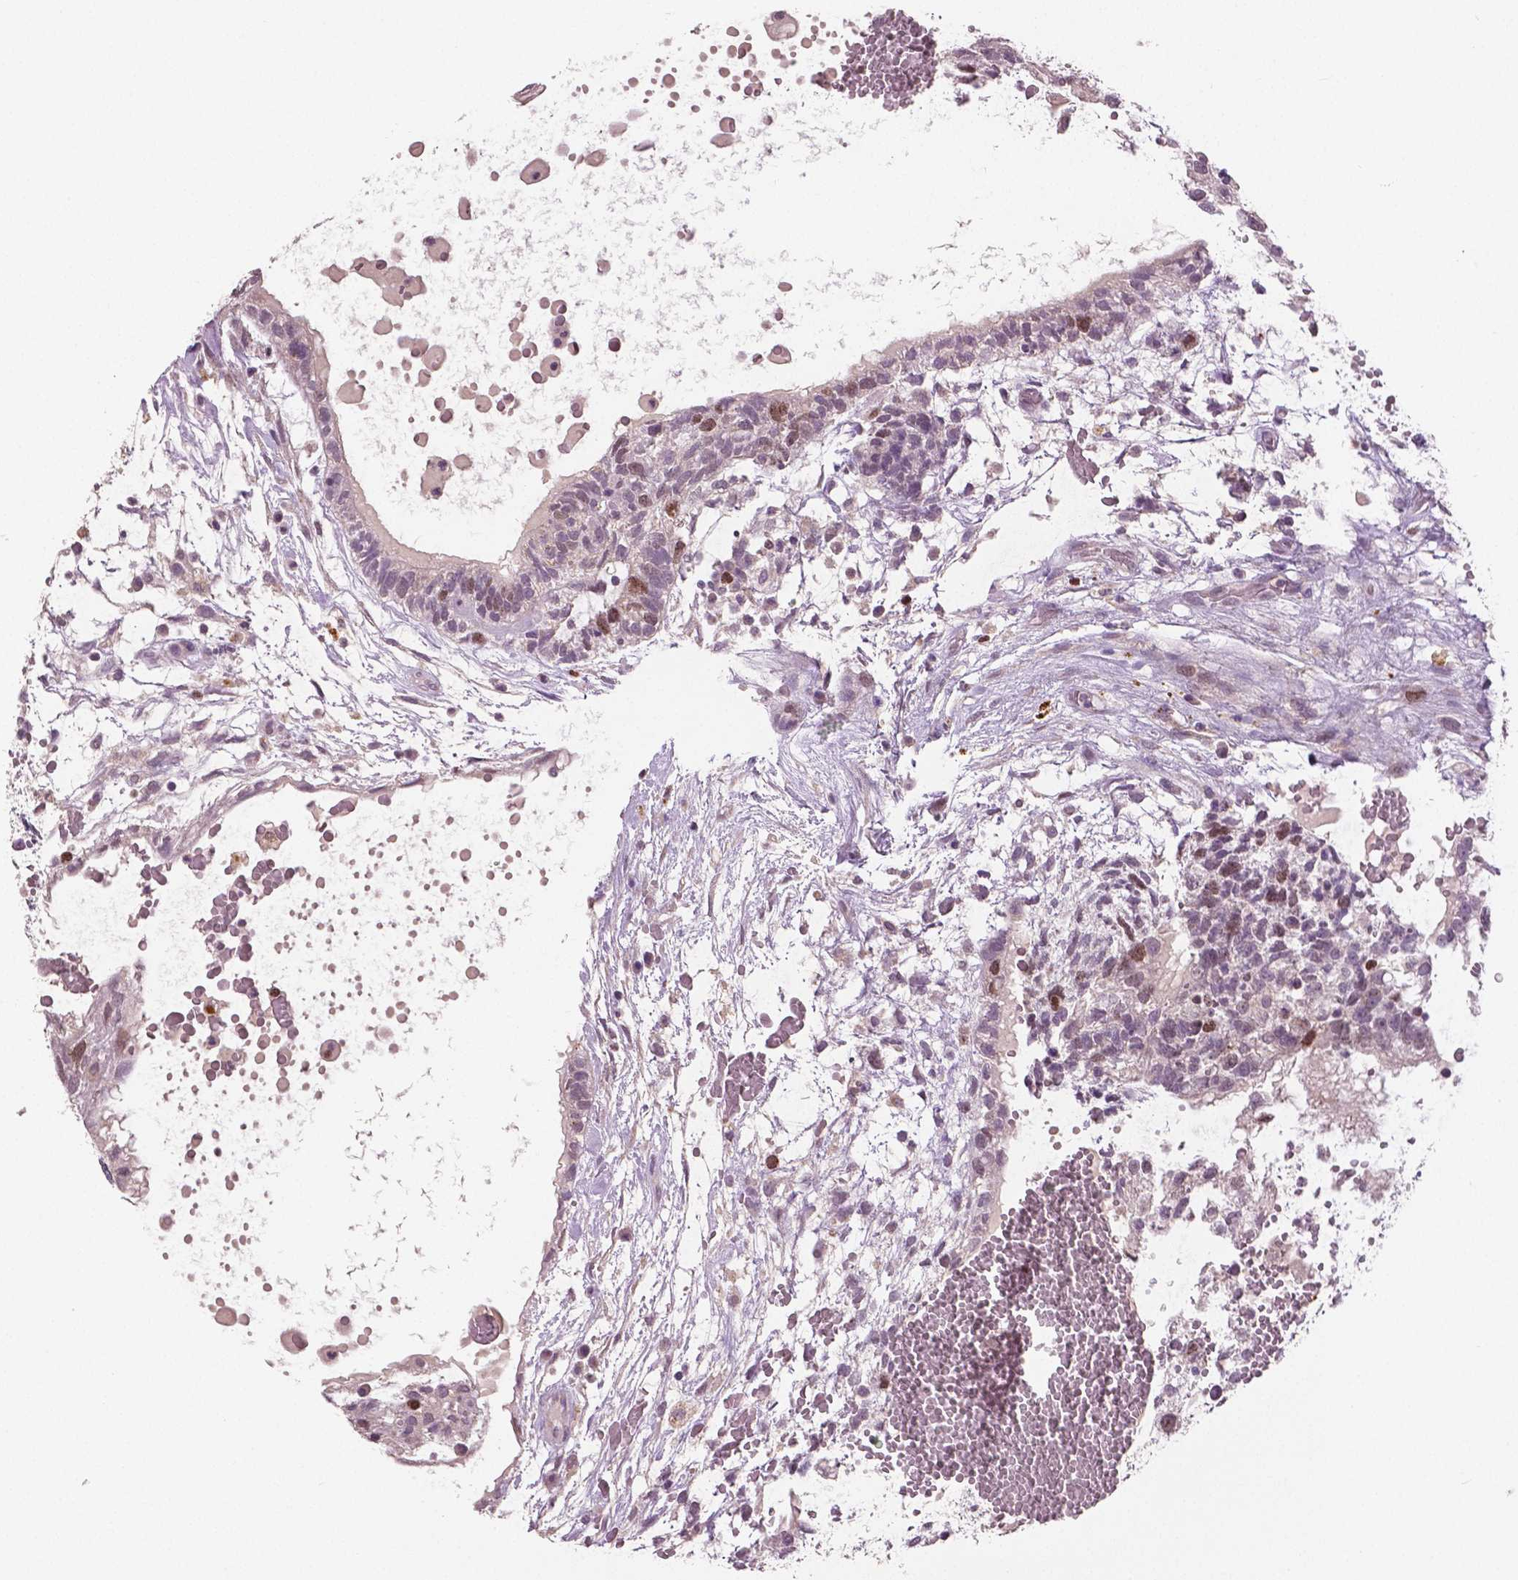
{"staining": {"intensity": "moderate", "quantity": "<25%", "location": "nuclear"}, "tissue": "testis cancer", "cell_type": "Tumor cells", "image_type": "cancer", "snomed": [{"axis": "morphology", "description": "Normal tissue, NOS"}, {"axis": "morphology", "description": "Carcinoma, Embryonal, NOS"}, {"axis": "topography", "description": "Testis"}], "caption": "IHC (DAB) staining of testis cancer (embryonal carcinoma) shows moderate nuclear protein expression in about <25% of tumor cells.", "gene": "MKI67", "patient": {"sex": "male", "age": 32}}